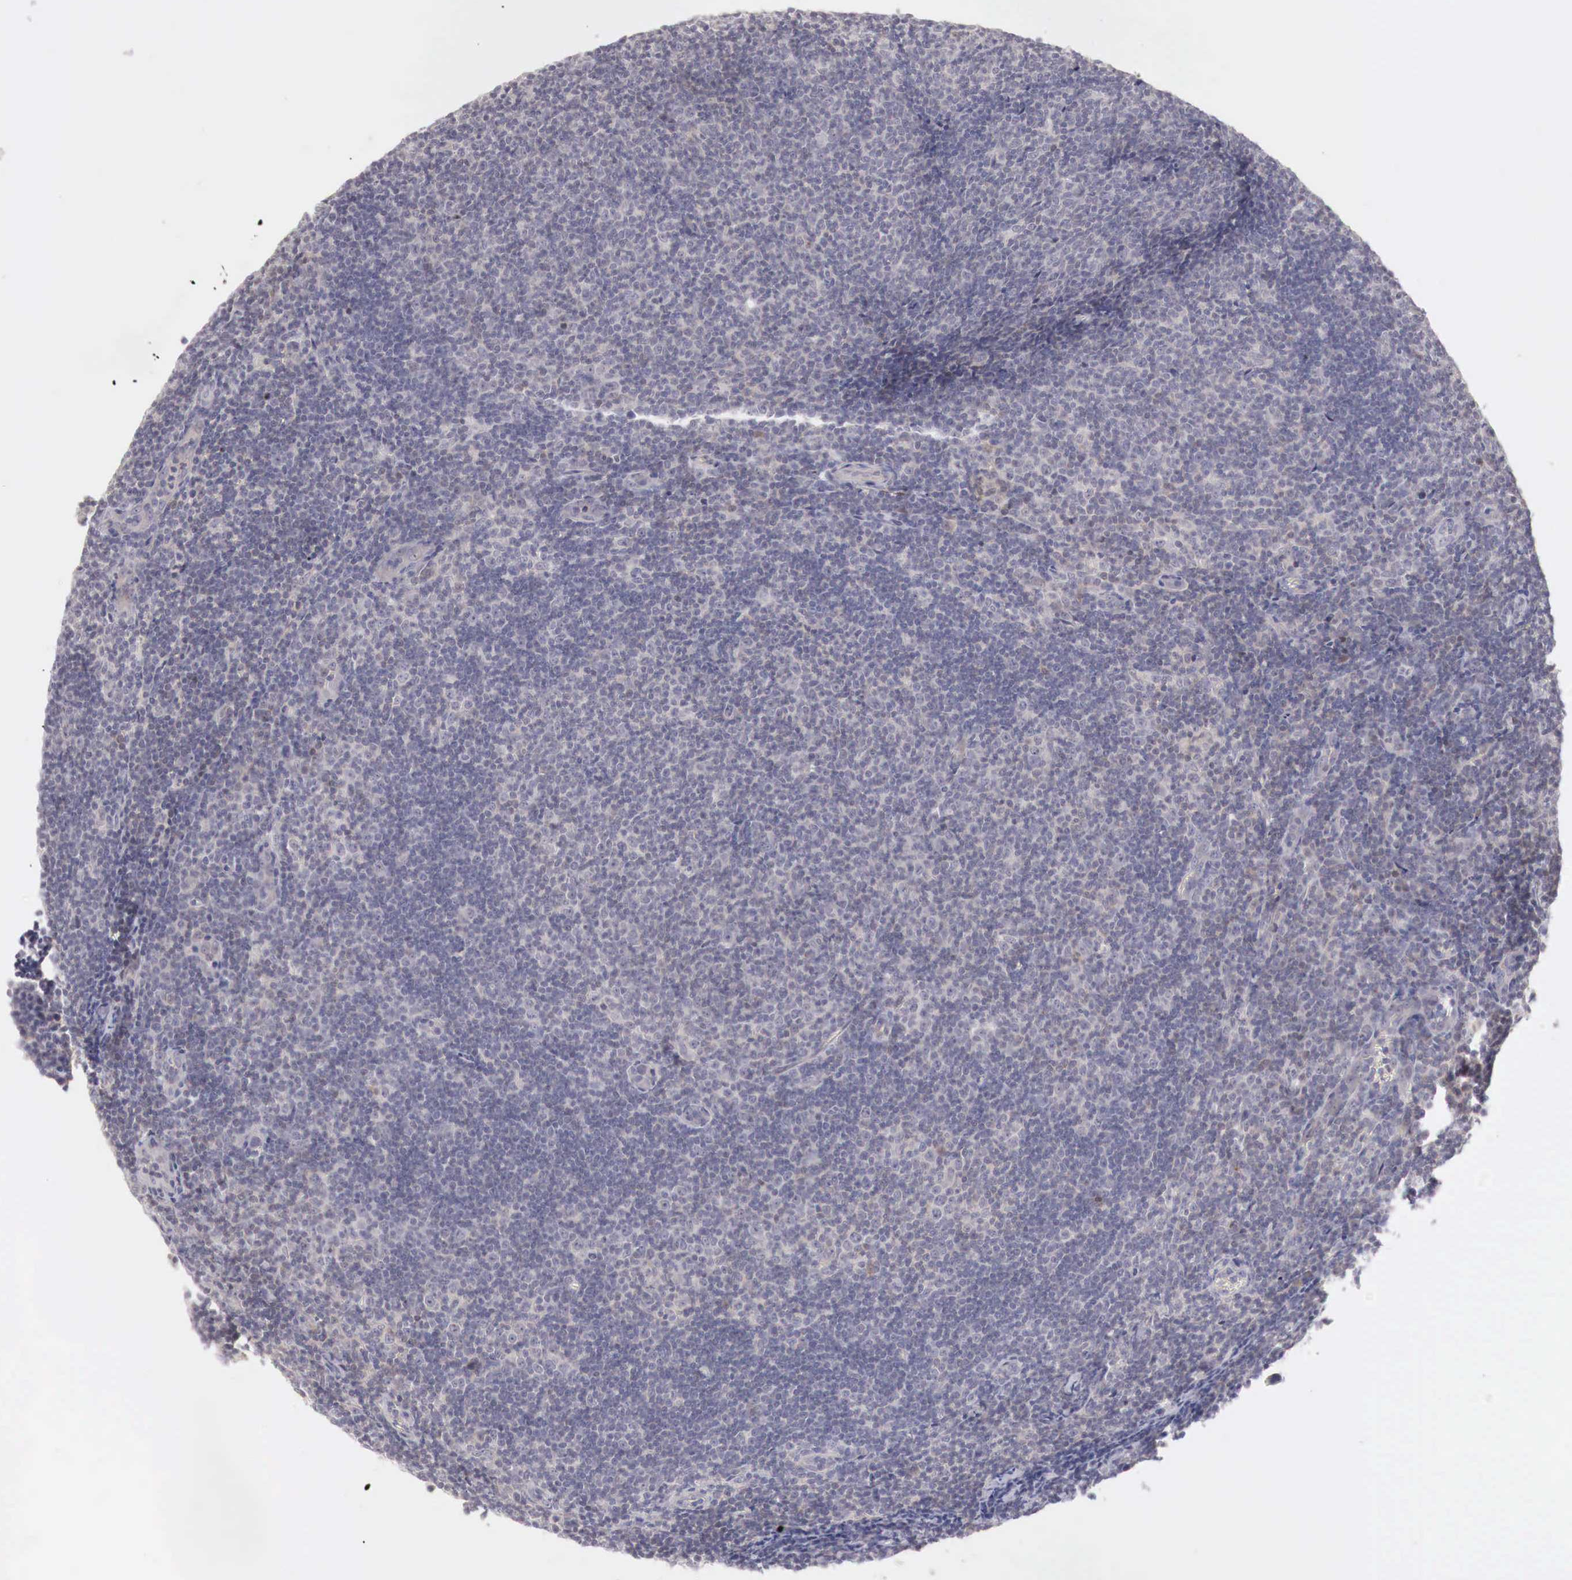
{"staining": {"intensity": "negative", "quantity": "none", "location": "none"}, "tissue": "lymphoma", "cell_type": "Tumor cells", "image_type": "cancer", "snomed": [{"axis": "morphology", "description": "Malignant lymphoma, non-Hodgkin's type, Low grade"}, {"axis": "topography", "description": "Lymph node"}], "caption": "Image shows no significant protein positivity in tumor cells of malignant lymphoma, non-Hodgkin's type (low-grade).", "gene": "GATA1", "patient": {"sex": "male", "age": 49}}